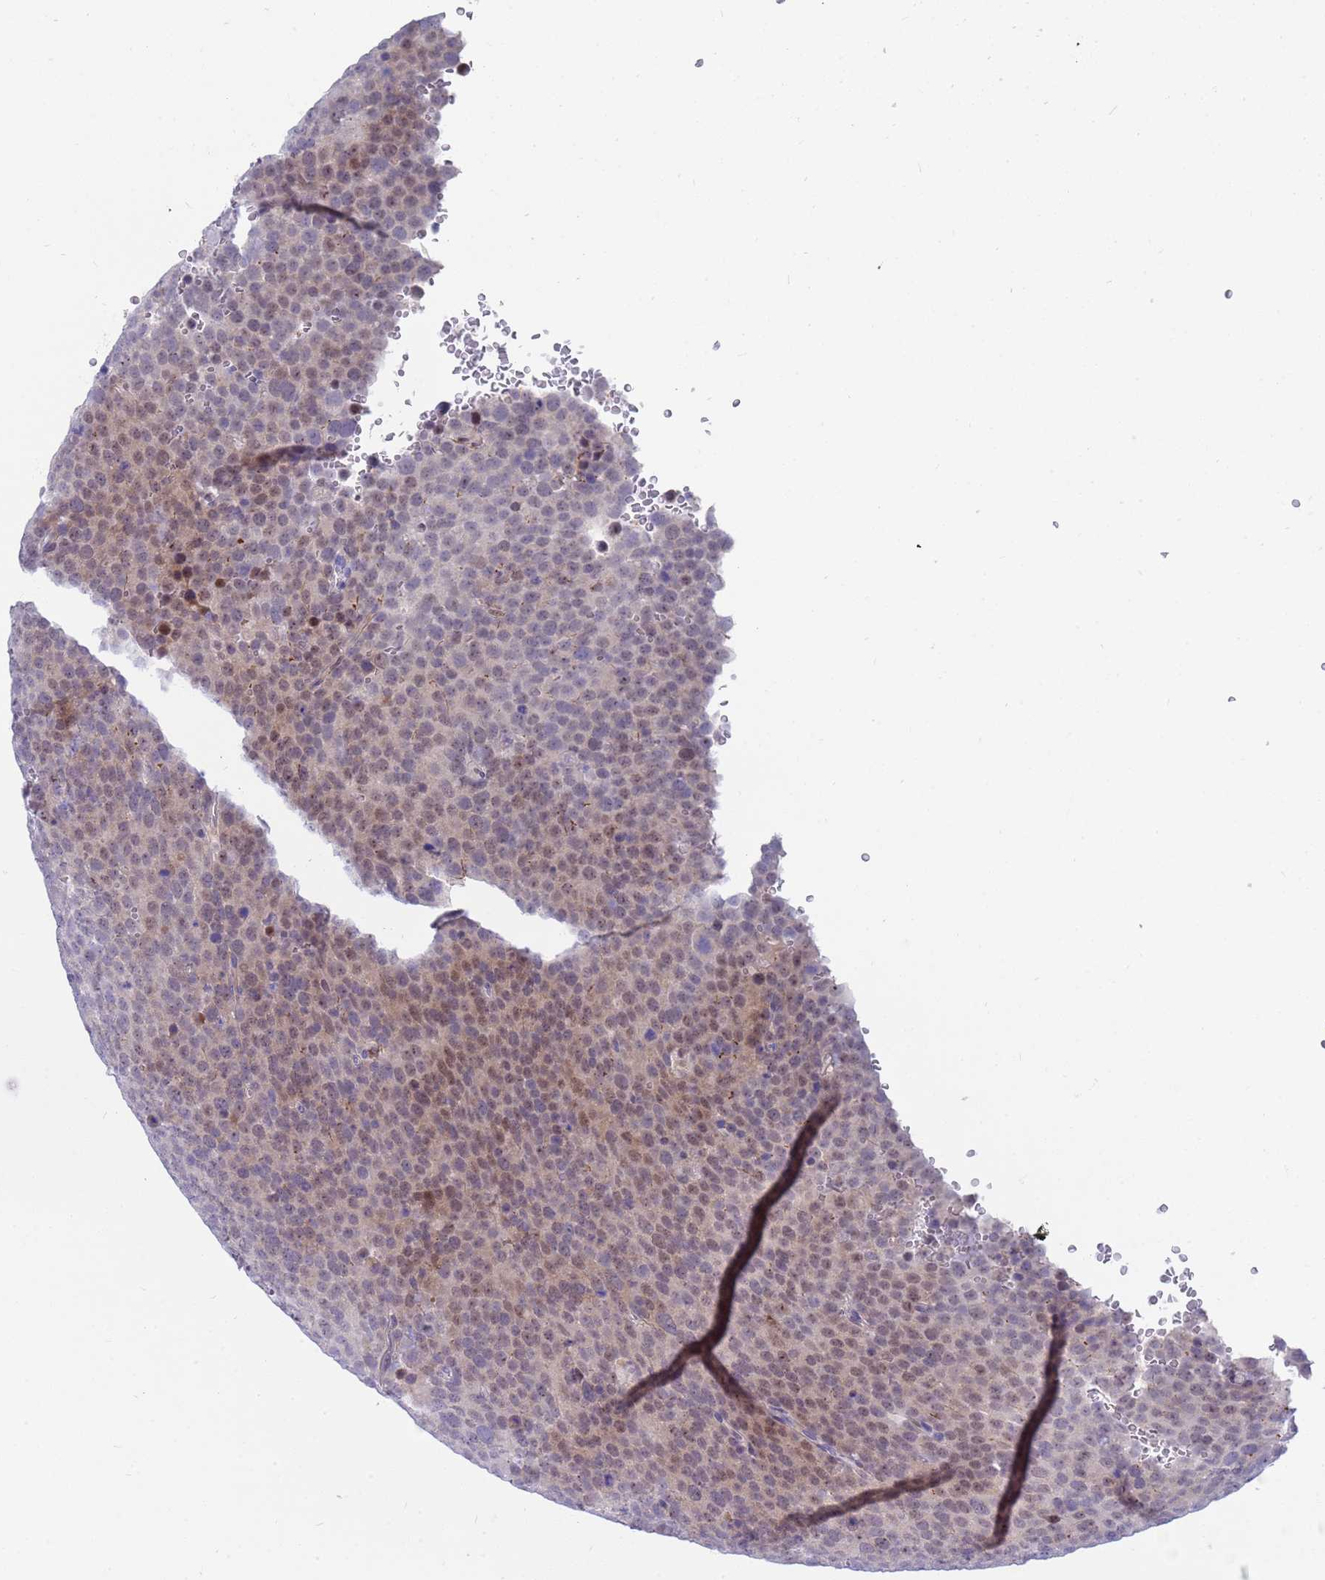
{"staining": {"intensity": "moderate", "quantity": ">75%", "location": "nuclear"}, "tissue": "testis cancer", "cell_type": "Tumor cells", "image_type": "cancer", "snomed": [{"axis": "morphology", "description": "Seminoma, NOS"}, {"axis": "topography", "description": "Testis"}], "caption": "Immunohistochemical staining of human testis cancer (seminoma) displays moderate nuclear protein expression in about >75% of tumor cells.", "gene": "LRATD1", "patient": {"sex": "male", "age": 71}}